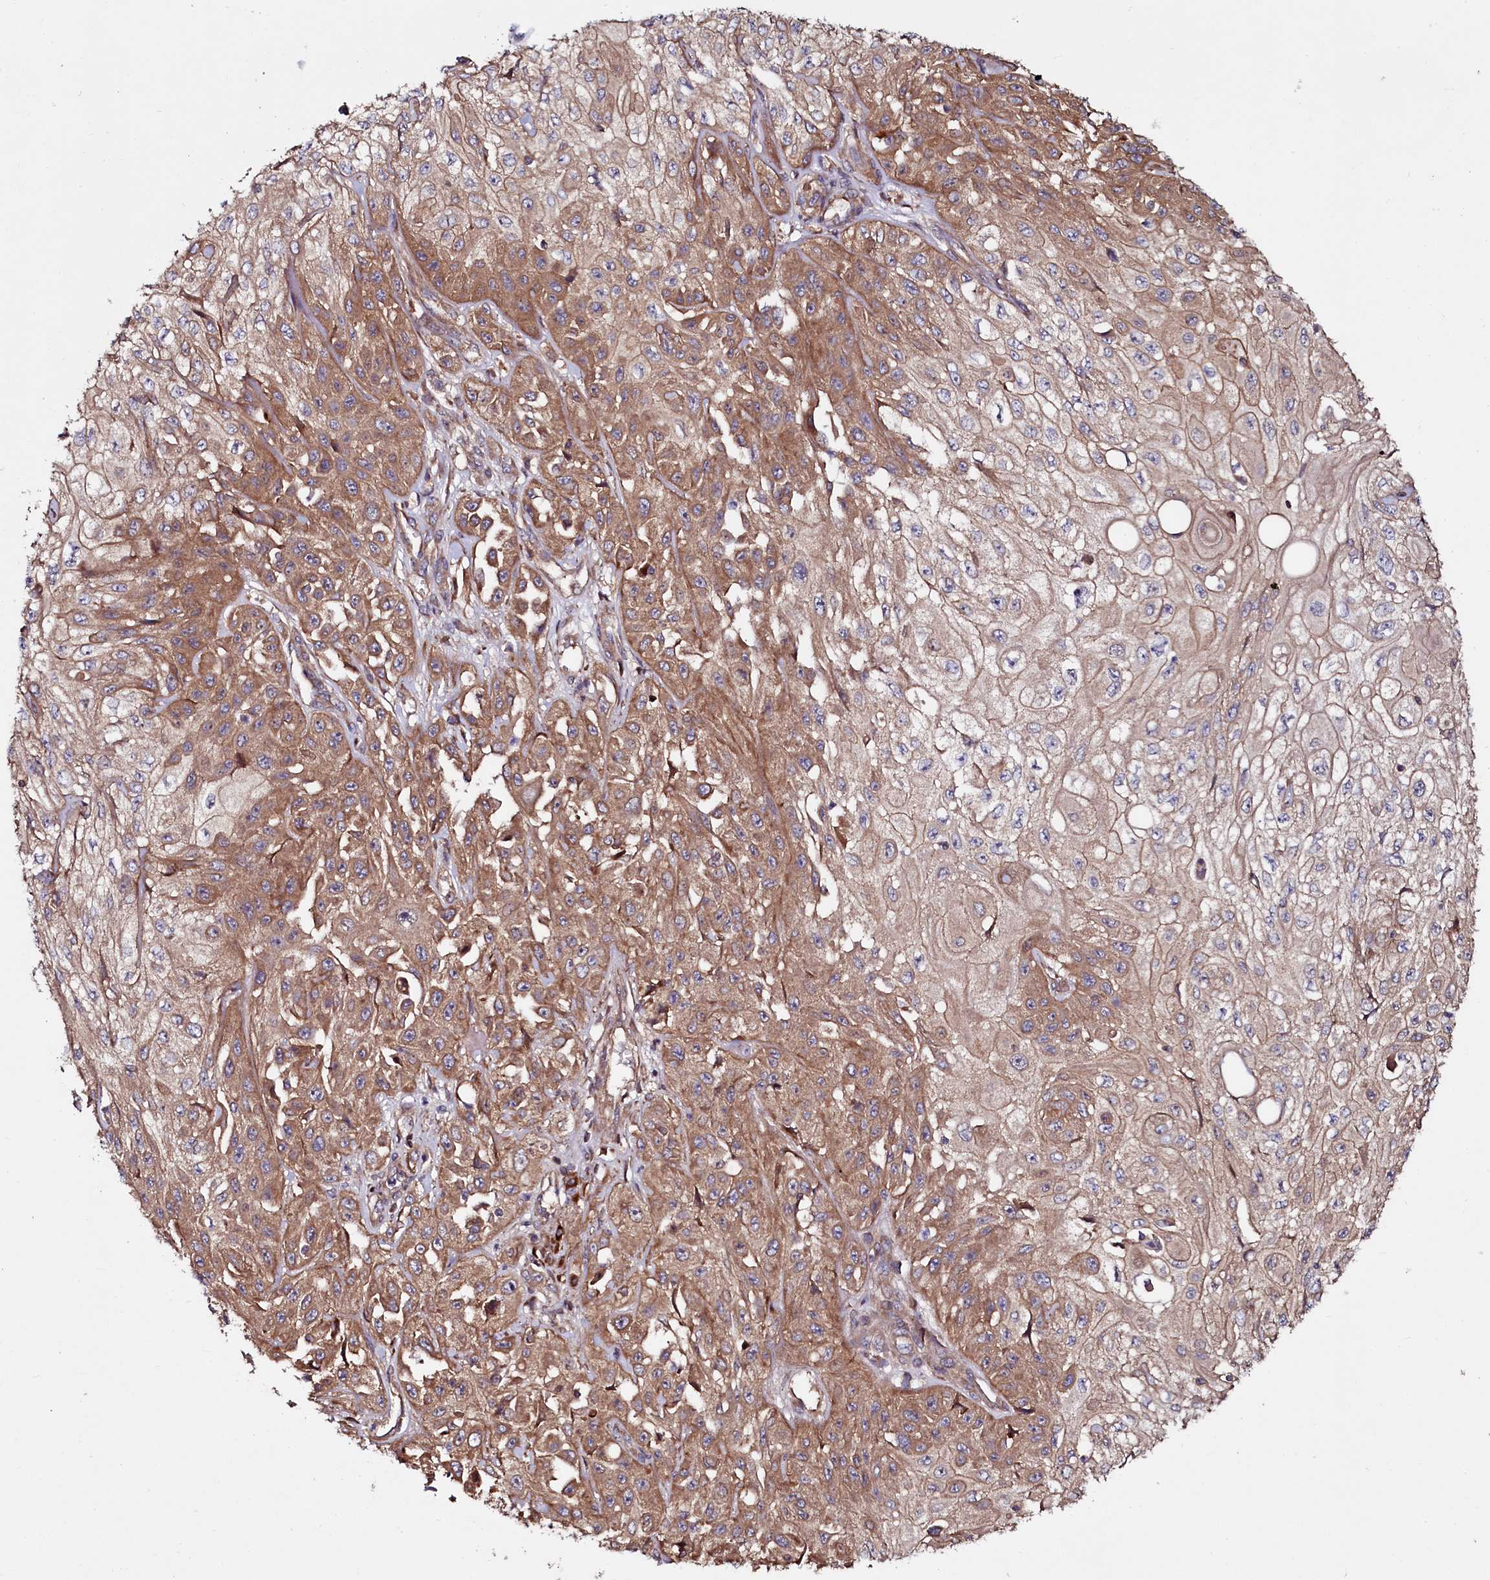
{"staining": {"intensity": "moderate", "quantity": "25%-75%", "location": "cytoplasmic/membranous"}, "tissue": "skin cancer", "cell_type": "Tumor cells", "image_type": "cancer", "snomed": [{"axis": "morphology", "description": "Squamous cell carcinoma, NOS"}, {"axis": "morphology", "description": "Squamous cell carcinoma, metastatic, NOS"}, {"axis": "topography", "description": "Skin"}, {"axis": "topography", "description": "Lymph node"}], "caption": "Immunohistochemistry (IHC) staining of skin cancer (squamous cell carcinoma), which demonstrates medium levels of moderate cytoplasmic/membranous positivity in about 25%-75% of tumor cells indicating moderate cytoplasmic/membranous protein staining. The staining was performed using DAB (3,3'-diaminobenzidine) (brown) for protein detection and nuclei were counterstained in hematoxylin (blue).", "gene": "USPL1", "patient": {"sex": "male", "age": 75}}